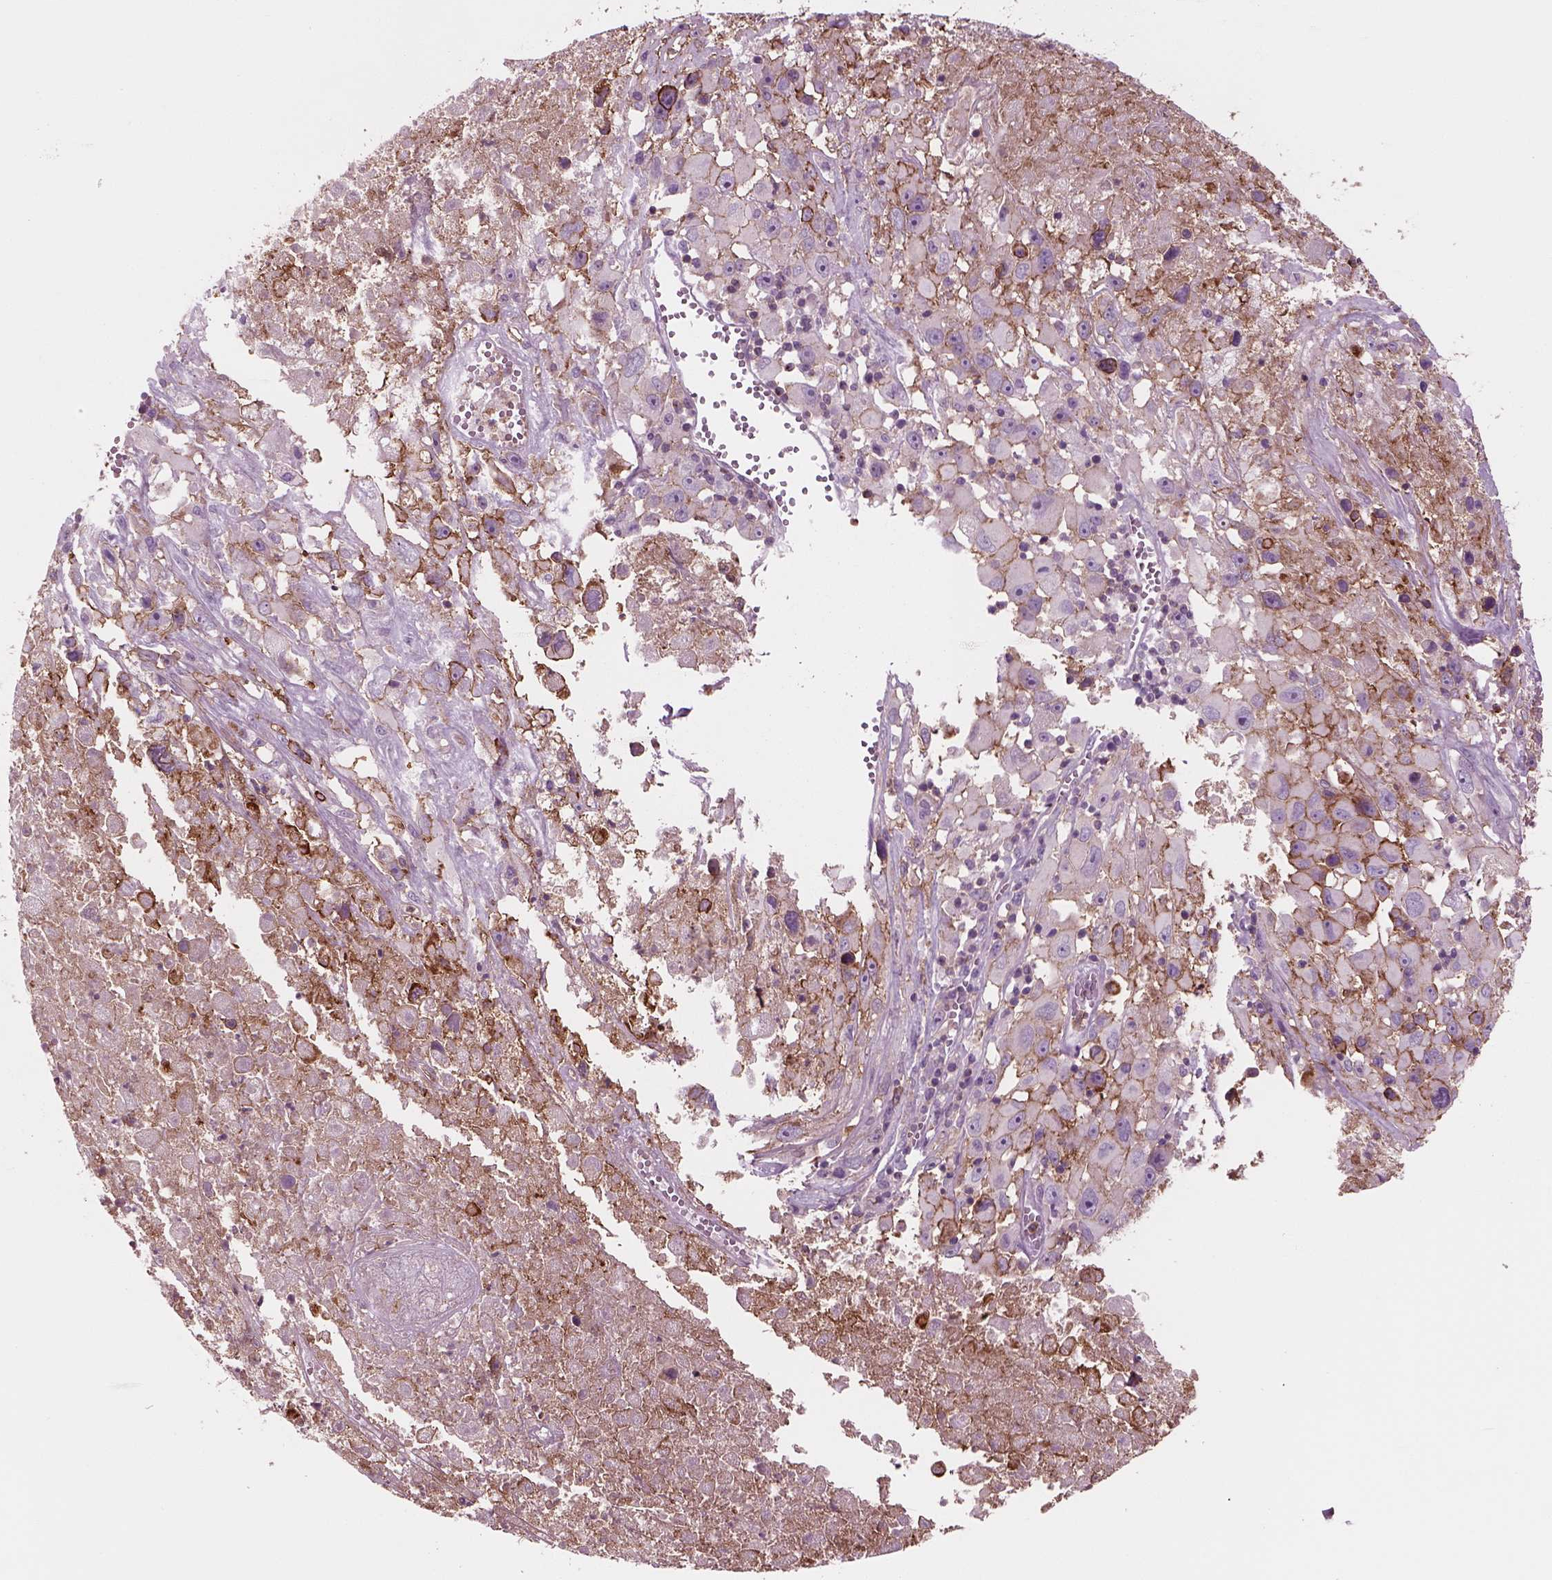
{"staining": {"intensity": "moderate", "quantity": "<25%", "location": "cytoplasmic/membranous"}, "tissue": "melanoma", "cell_type": "Tumor cells", "image_type": "cancer", "snomed": [{"axis": "morphology", "description": "Malignant melanoma, Metastatic site"}, {"axis": "topography", "description": "Lymph node"}], "caption": "Immunohistochemistry (IHC) image of neoplastic tissue: human melanoma stained using IHC shows low levels of moderate protein expression localized specifically in the cytoplasmic/membranous of tumor cells, appearing as a cytoplasmic/membranous brown color.", "gene": "SLC2A3", "patient": {"sex": "male", "age": 50}}